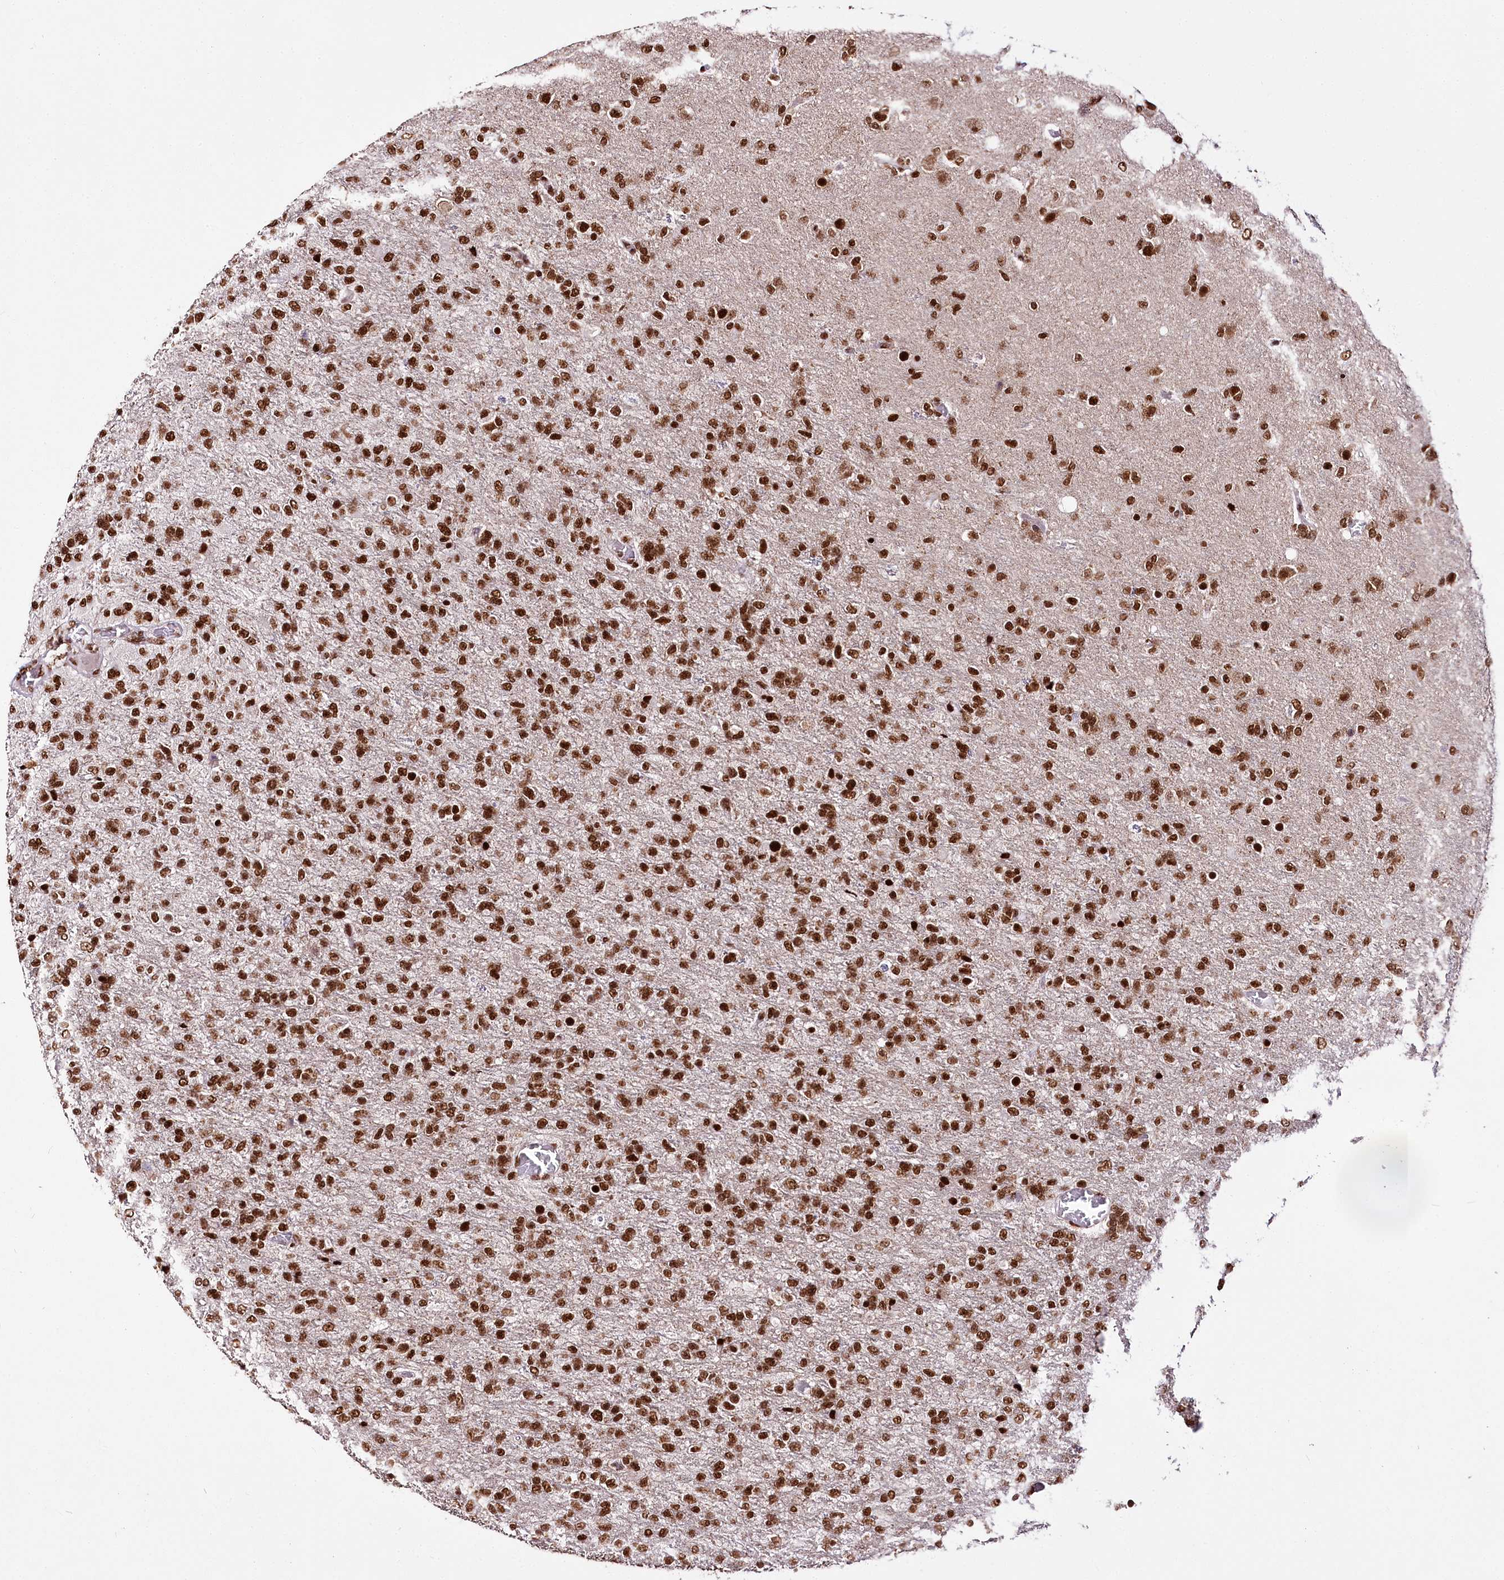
{"staining": {"intensity": "strong", "quantity": ">75%", "location": "nuclear"}, "tissue": "glioma", "cell_type": "Tumor cells", "image_type": "cancer", "snomed": [{"axis": "morphology", "description": "Glioma, malignant, High grade"}, {"axis": "topography", "description": "Brain"}], "caption": "A brown stain shows strong nuclear expression of a protein in human high-grade glioma (malignant) tumor cells.", "gene": "SMARCE1", "patient": {"sex": "female", "age": 74}}